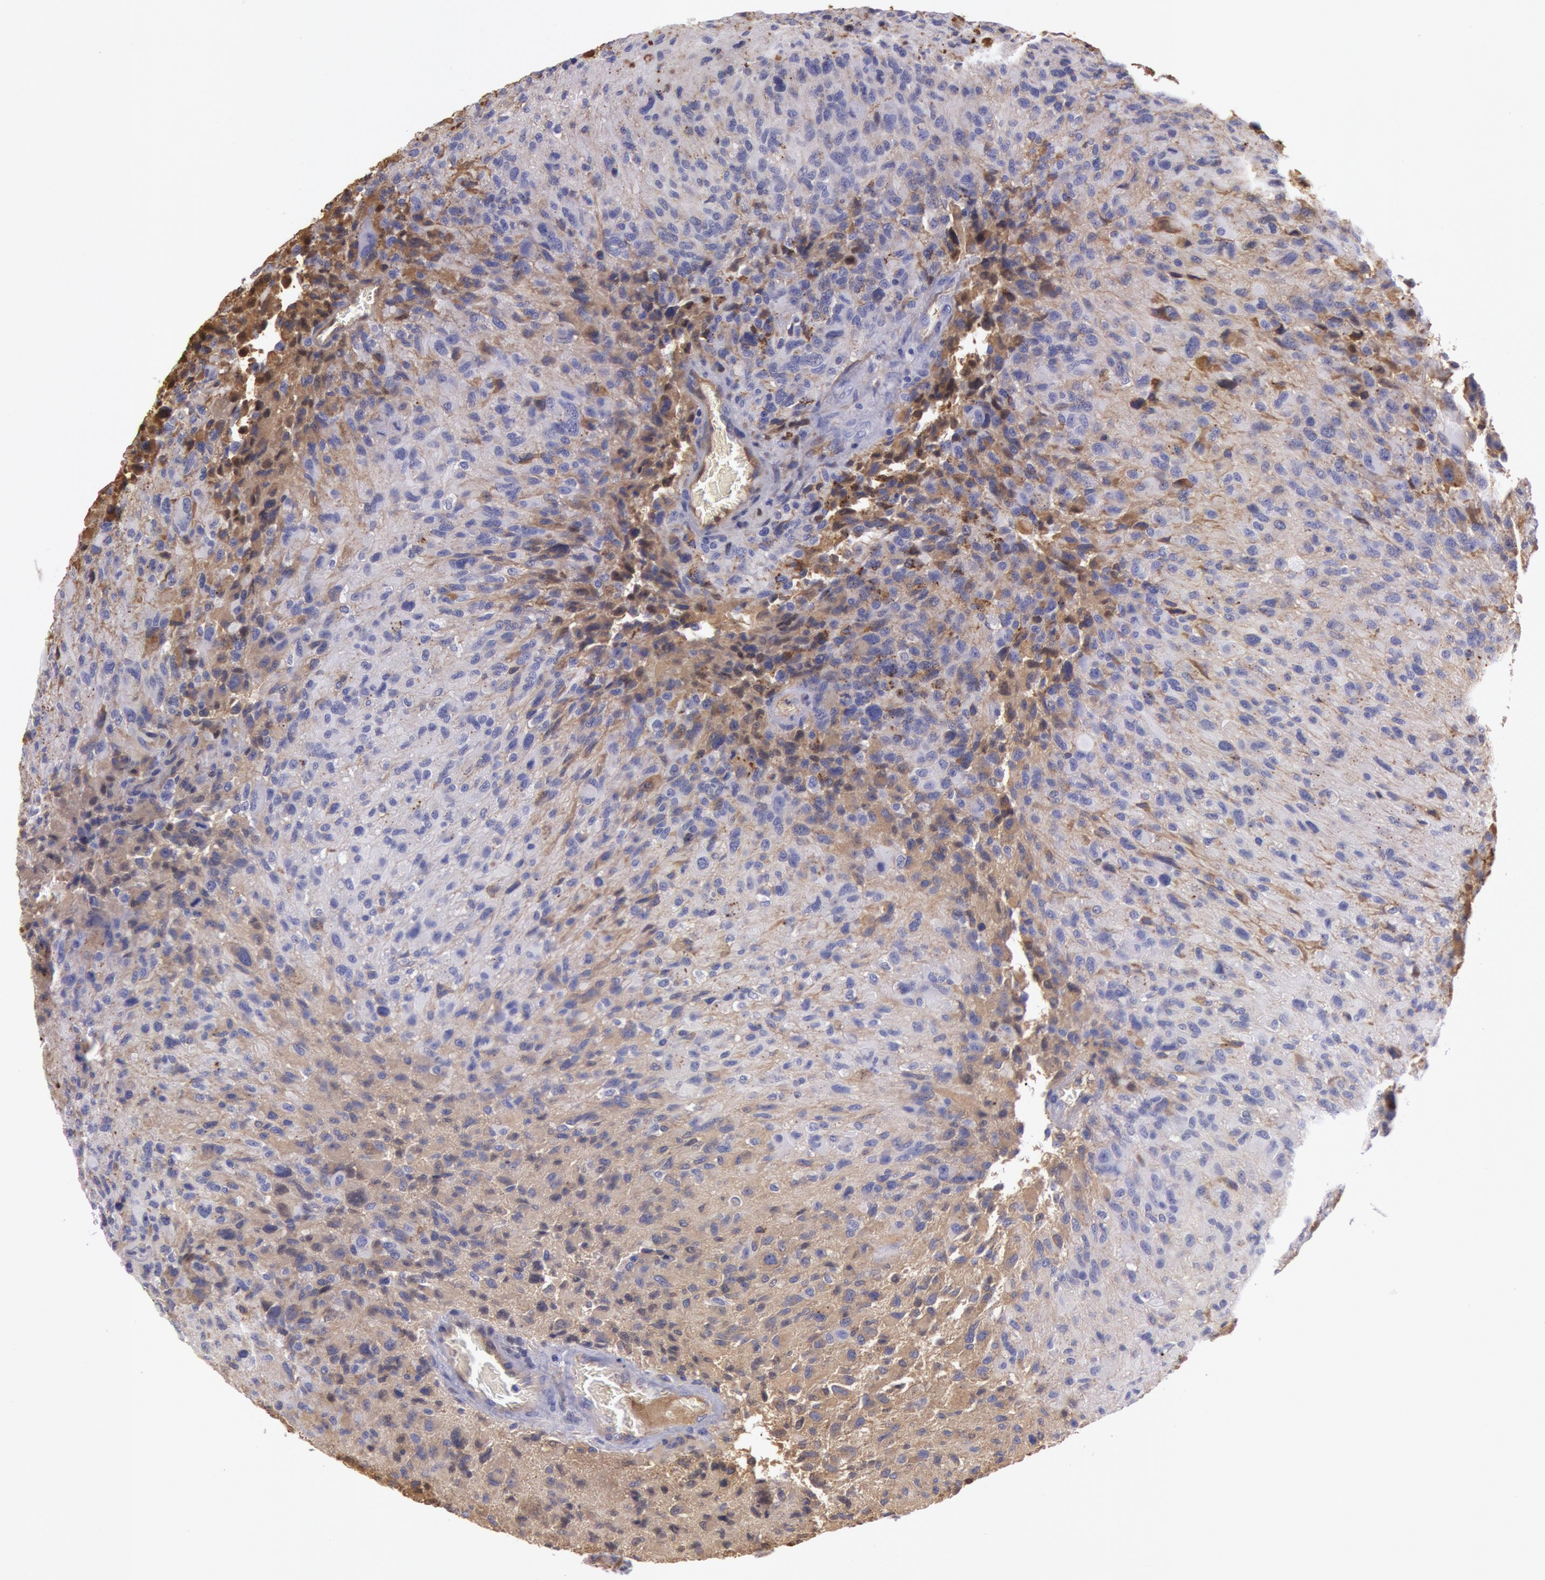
{"staining": {"intensity": "moderate", "quantity": "25%-75%", "location": "cytoplasmic/membranous"}, "tissue": "glioma", "cell_type": "Tumor cells", "image_type": "cancer", "snomed": [{"axis": "morphology", "description": "Glioma, malignant, High grade"}, {"axis": "topography", "description": "Brain"}], "caption": "This photomicrograph reveals immunohistochemistry (IHC) staining of malignant high-grade glioma, with medium moderate cytoplasmic/membranous positivity in about 25%-75% of tumor cells.", "gene": "IGHG1", "patient": {"sex": "male", "age": 69}}